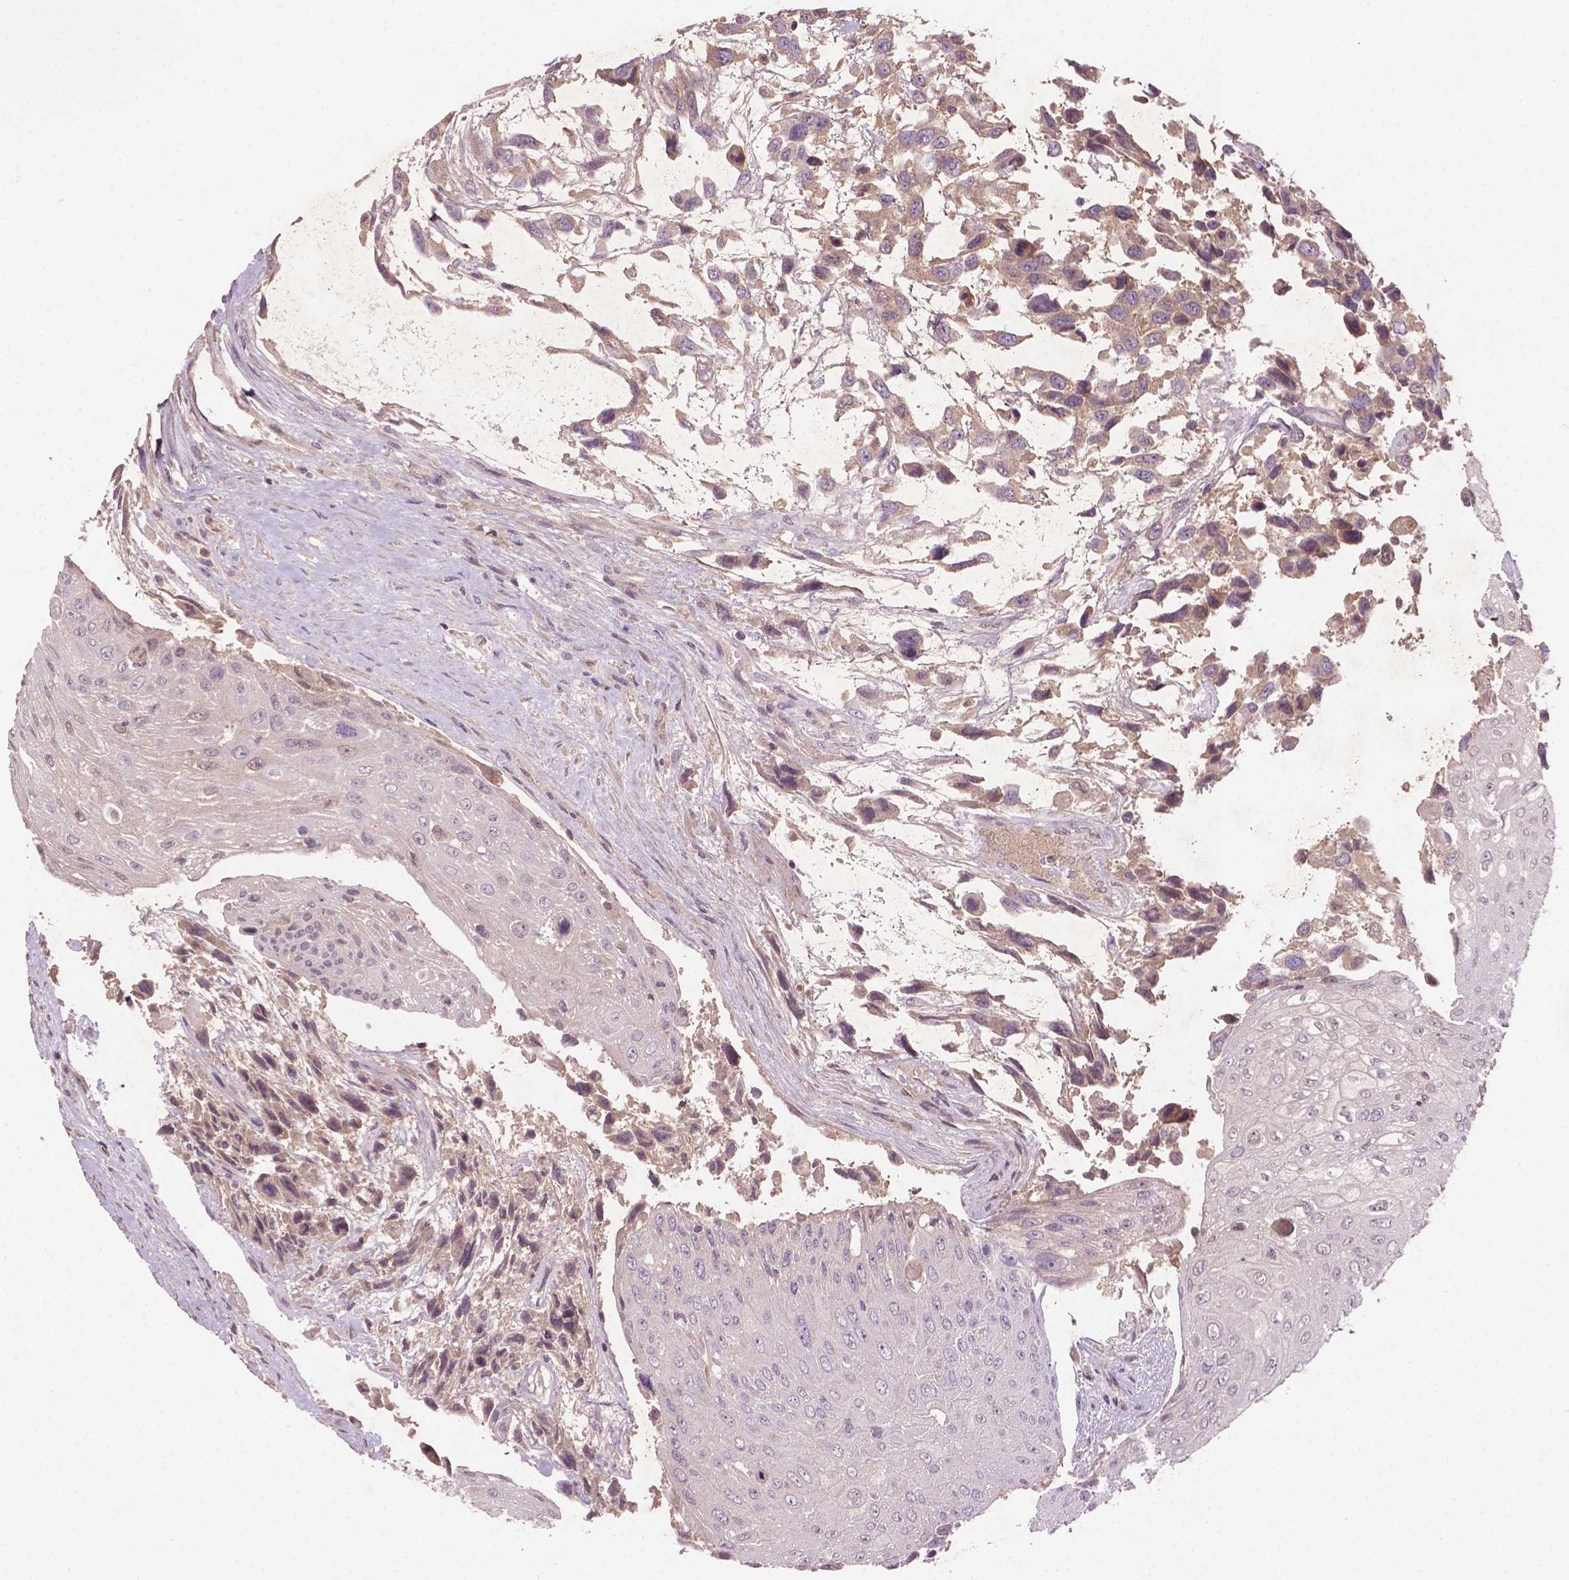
{"staining": {"intensity": "negative", "quantity": "none", "location": "none"}, "tissue": "urothelial cancer", "cell_type": "Tumor cells", "image_type": "cancer", "snomed": [{"axis": "morphology", "description": "Urothelial carcinoma, High grade"}, {"axis": "topography", "description": "Urinary bladder"}], "caption": "Immunohistochemical staining of human high-grade urothelial carcinoma reveals no significant staining in tumor cells.", "gene": "SOX17", "patient": {"sex": "female", "age": 70}}